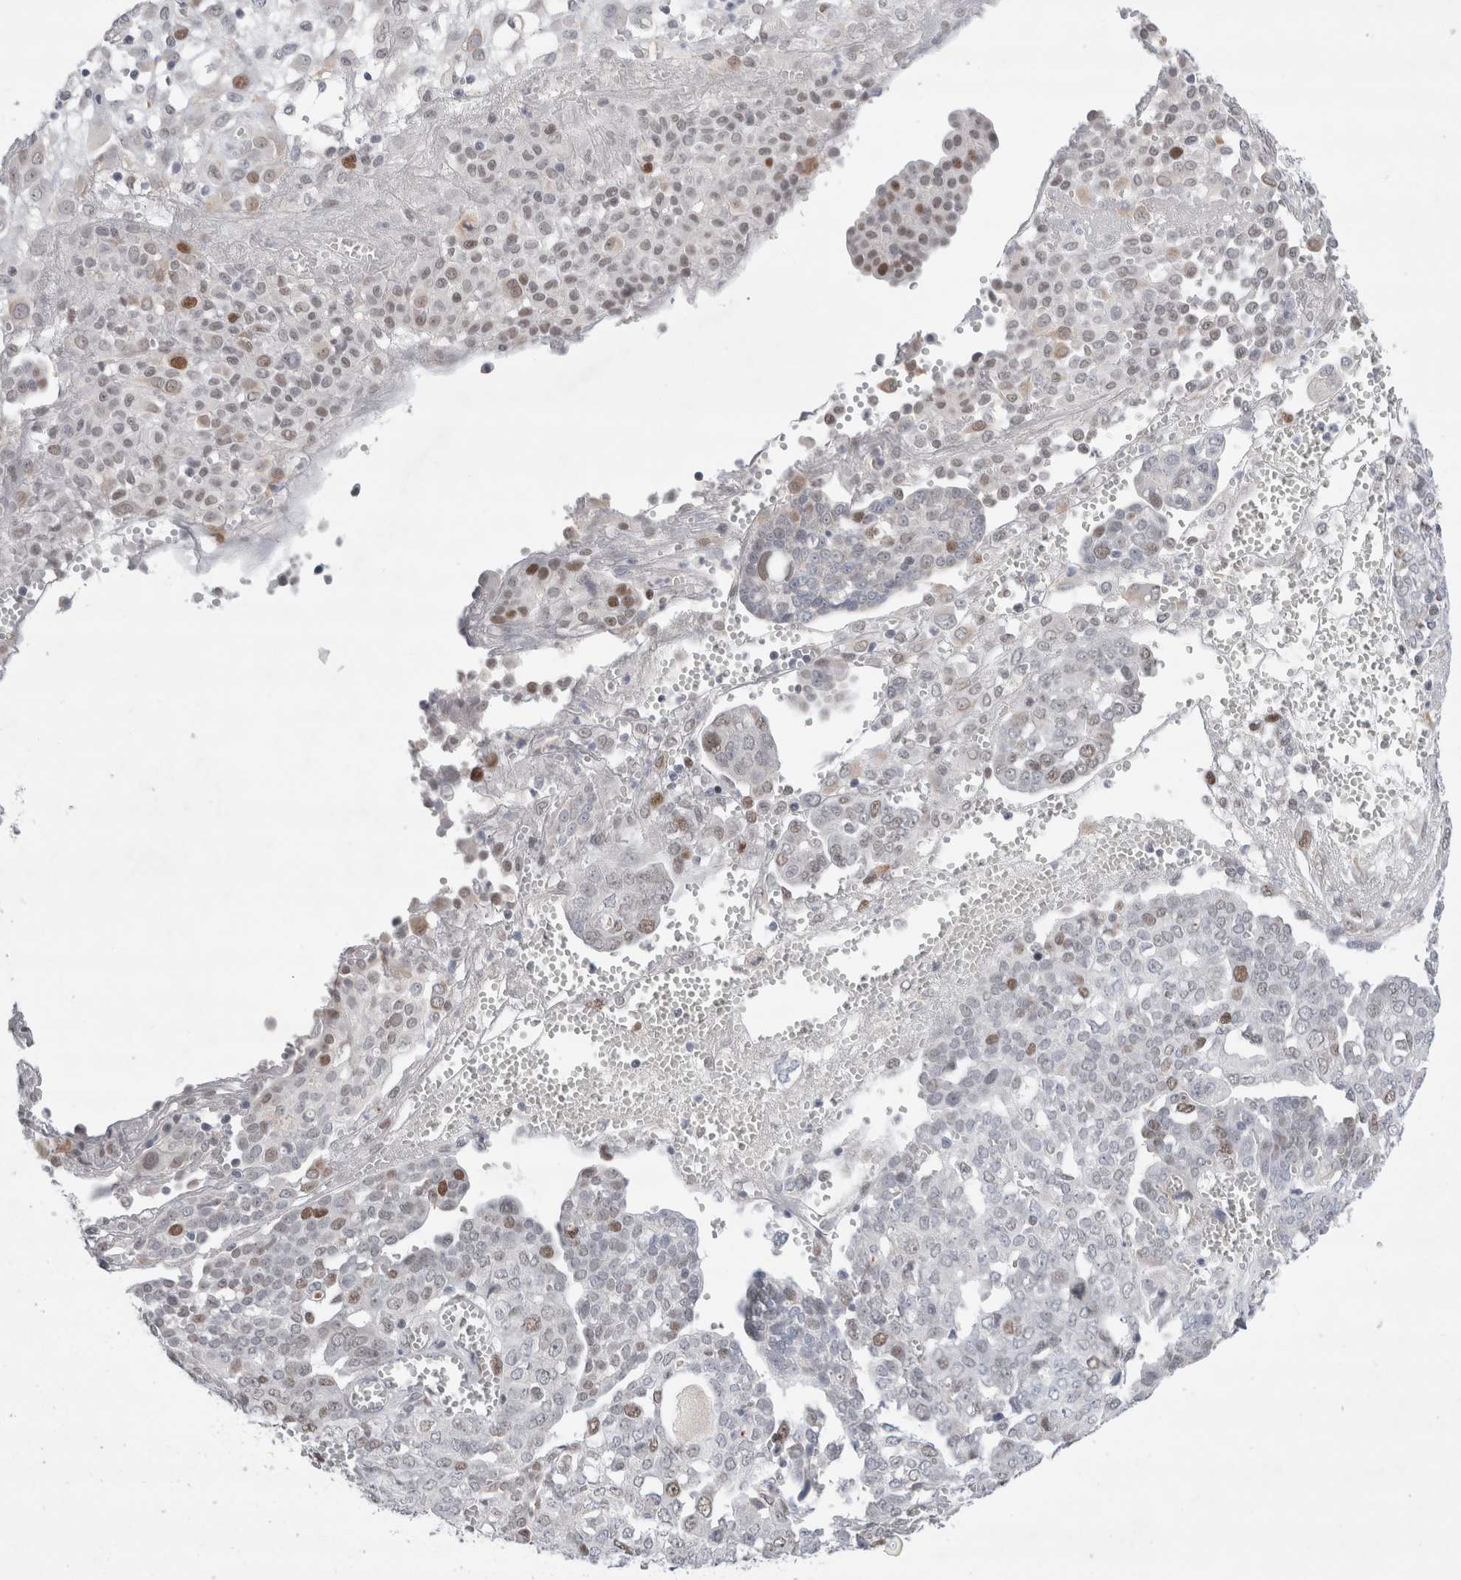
{"staining": {"intensity": "moderate", "quantity": "<25%", "location": "nuclear"}, "tissue": "ovarian cancer", "cell_type": "Tumor cells", "image_type": "cancer", "snomed": [{"axis": "morphology", "description": "Cystadenocarcinoma, serous, NOS"}, {"axis": "topography", "description": "Soft tissue"}, {"axis": "topography", "description": "Ovary"}], "caption": "IHC photomicrograph of ovarian cancer (serous cystadenocarcinoma) stained for a protein (brown), which displays low levels of moderate nuclear staining in approximately <25% of tumor cells.", "gene": "KNL1", "patient": {"sex": "female", "age": 57}}